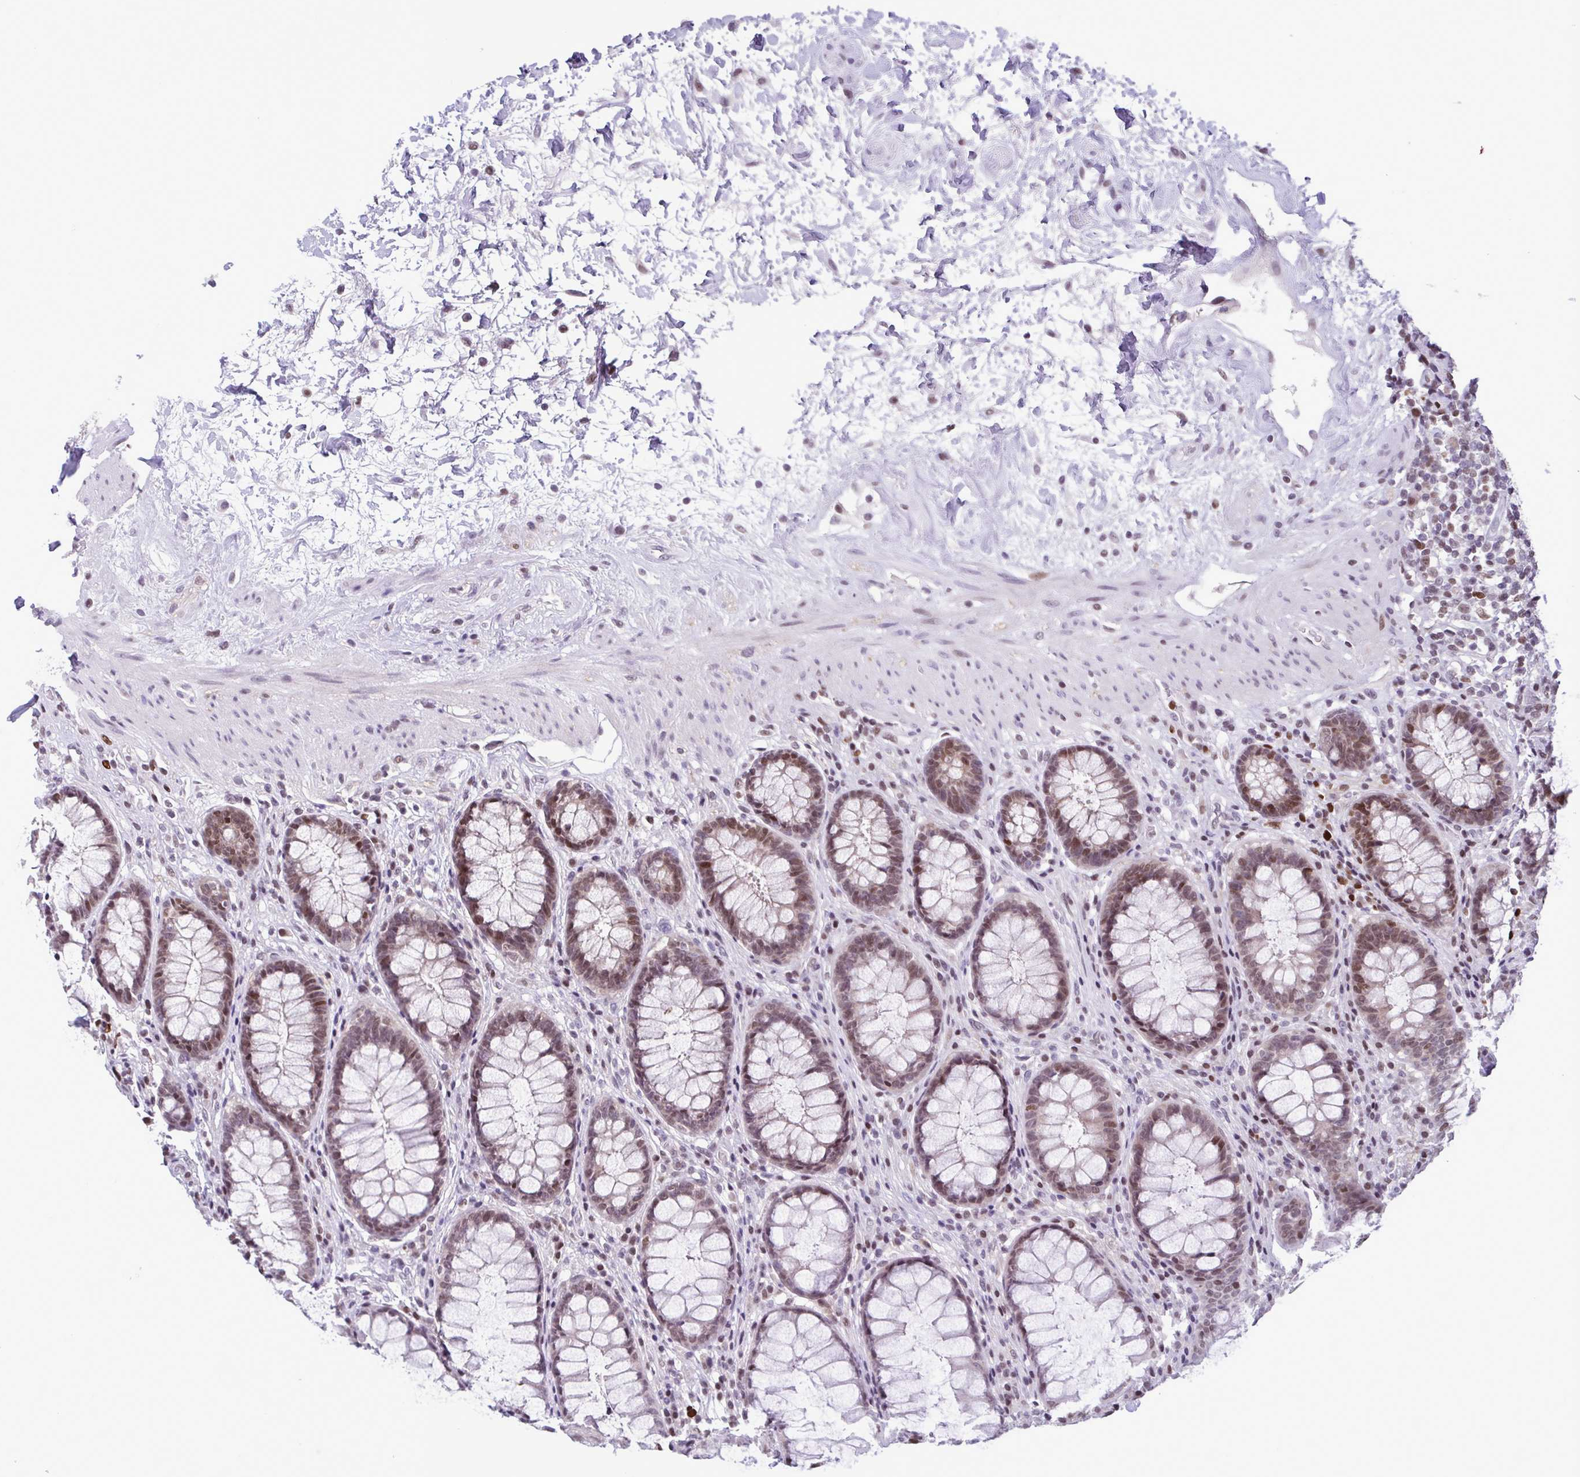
{"staining": {"intensity": "moderate", "quantity": "25%-75%", "location": "nuclear"}, "tissue": "rectum", "cell_type": "Glandular cells", "image_type": "normal", "snomed": [{"axis": "morphology", "description": "Normal tissue, NOS"}, {"axis": "topography", "description": "Rectum"}], "caption": "Moderate nuclear staining for a protein is identified in about 25%-75% of glandular cells of benign rectum using IHC.", "gene": "IRF1", "patient": {"sex": "male", "age": 72}}